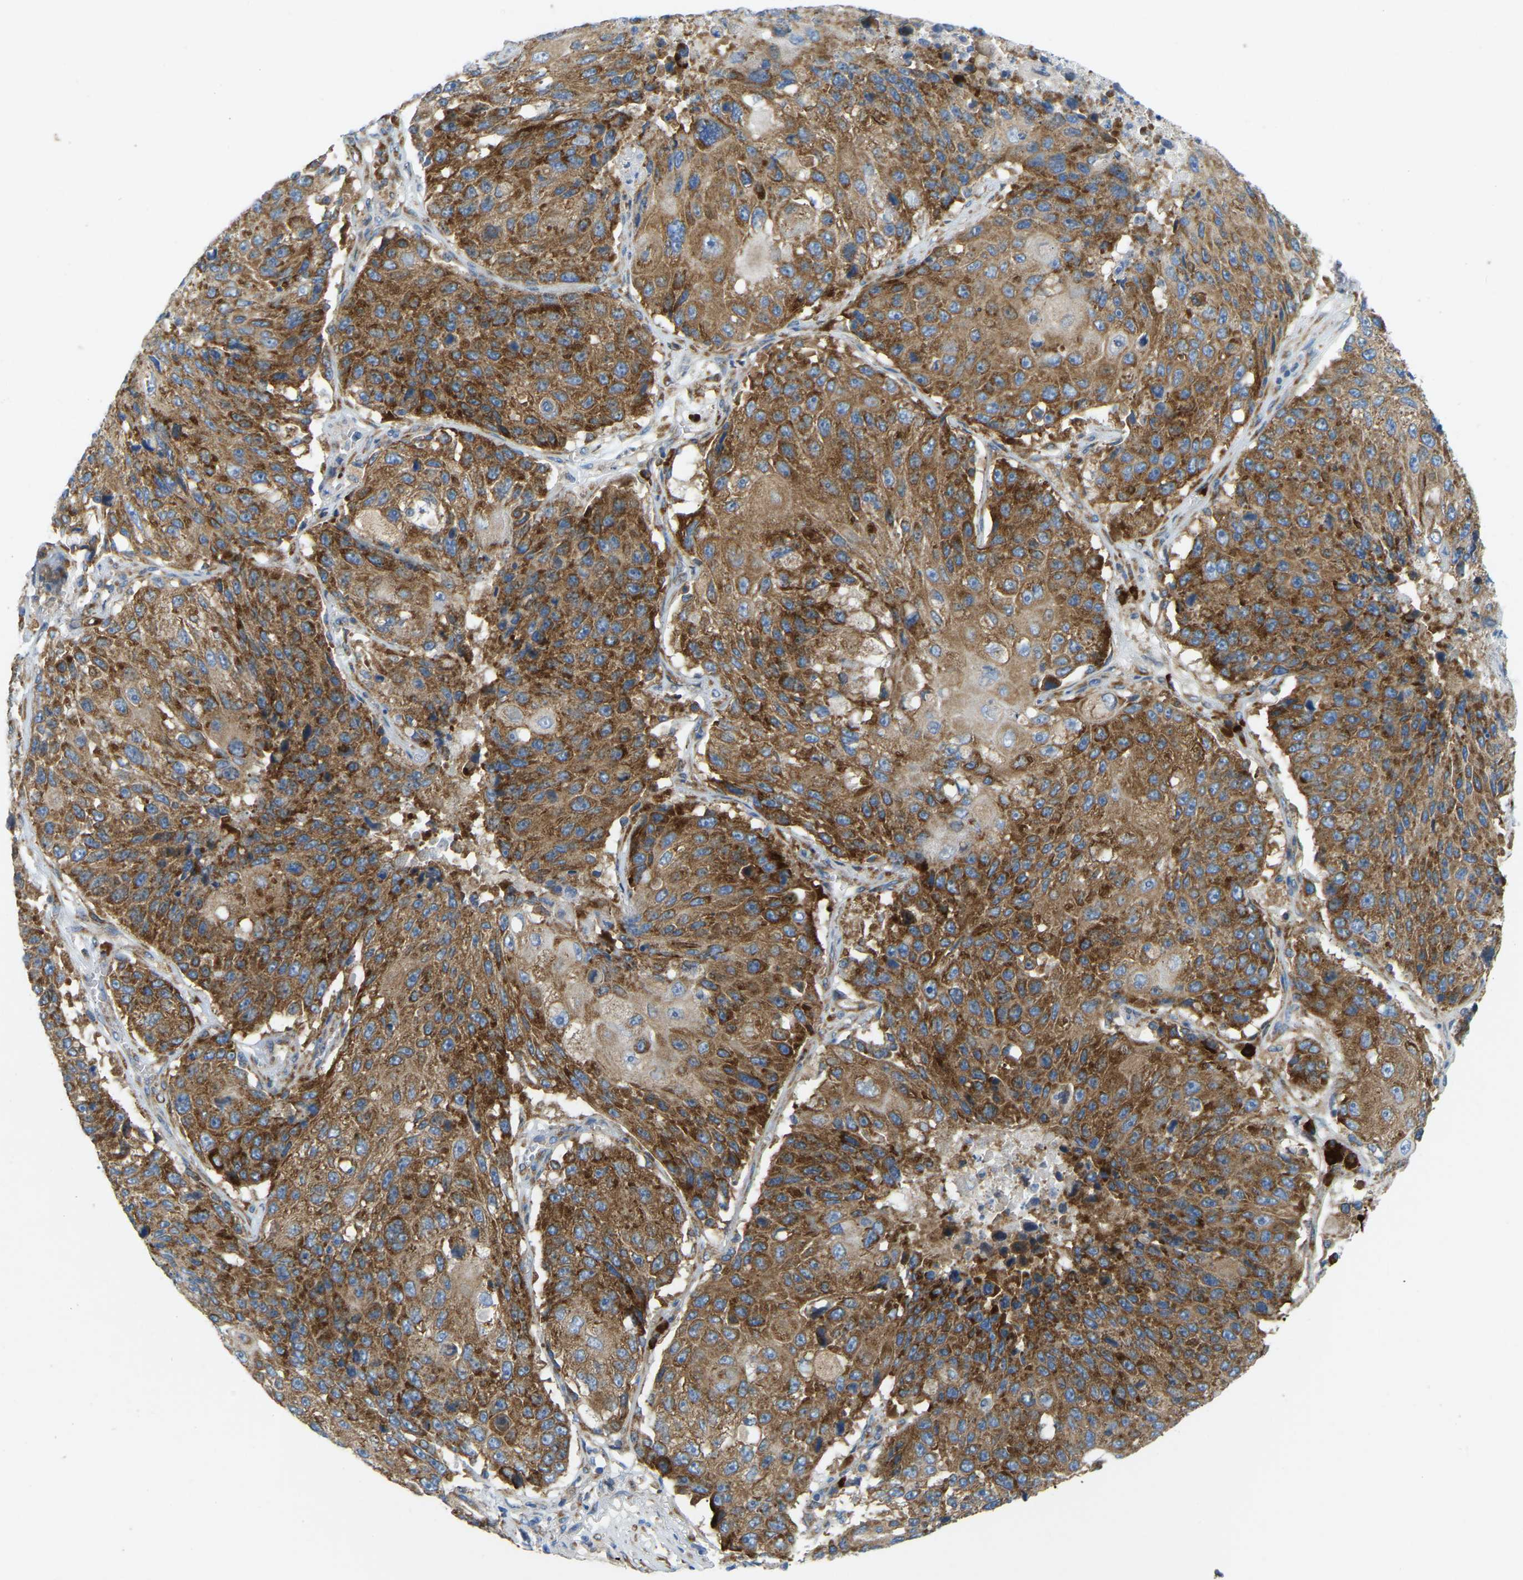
{"staining": {"intensity": "strong", "quantity": ">75%", "location": "cytoplasmic/membranous"}, "tissue": "lung cancer", "cell_type": "Tumor cells", "image_type": "cancer", "snomed": [{"axis": "morphology", "description": "Squamous cell carcinoma, NOS"}, {"axis": "topography", "description": "Lung"}], "caption": "A high amount of strong cytoplasmic/membranous staining is seen in approximately >75% of tumor cells in squamous cell carcinoma (lung) tissue.", "gene": "SND1", "patient": {"sex": "male", "age": 61}}